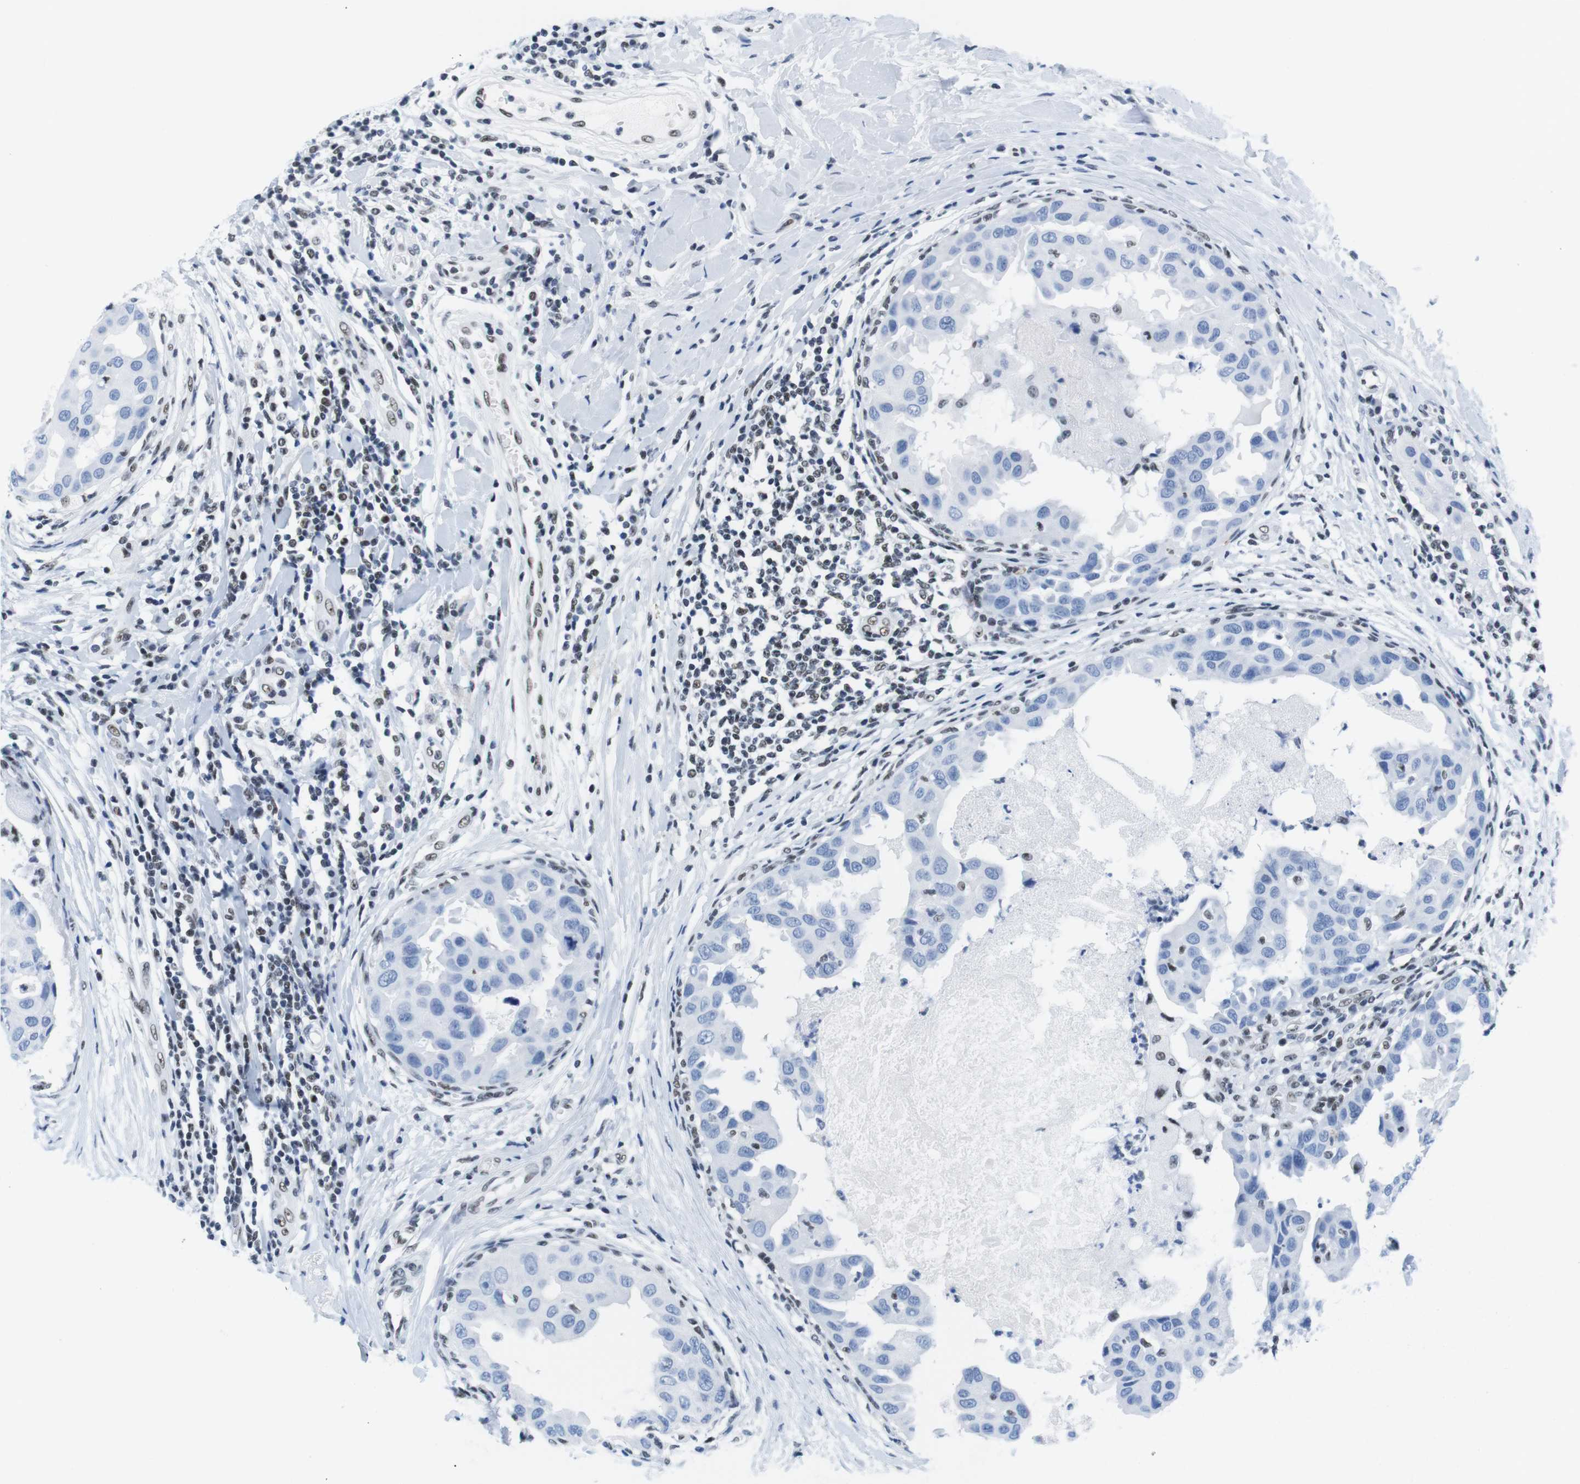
{"staining": {"intensity": "negative", "quantity": "none", "location": "none"}, "tissue": "breast cancer", "cell_type": "Tumor cells", "image_type": "cancer", "snomed": [{"axis": "morphology", "description": "Duct carcinoma"}, {"axis": "topography", "description": "Breast"}], "caption": "Tumor cells show no significant positivity in breast cancer (infiltrating ductal carcinoma).", "gene": "IFI16", "patient": {"sex": "female", "age": 27}}